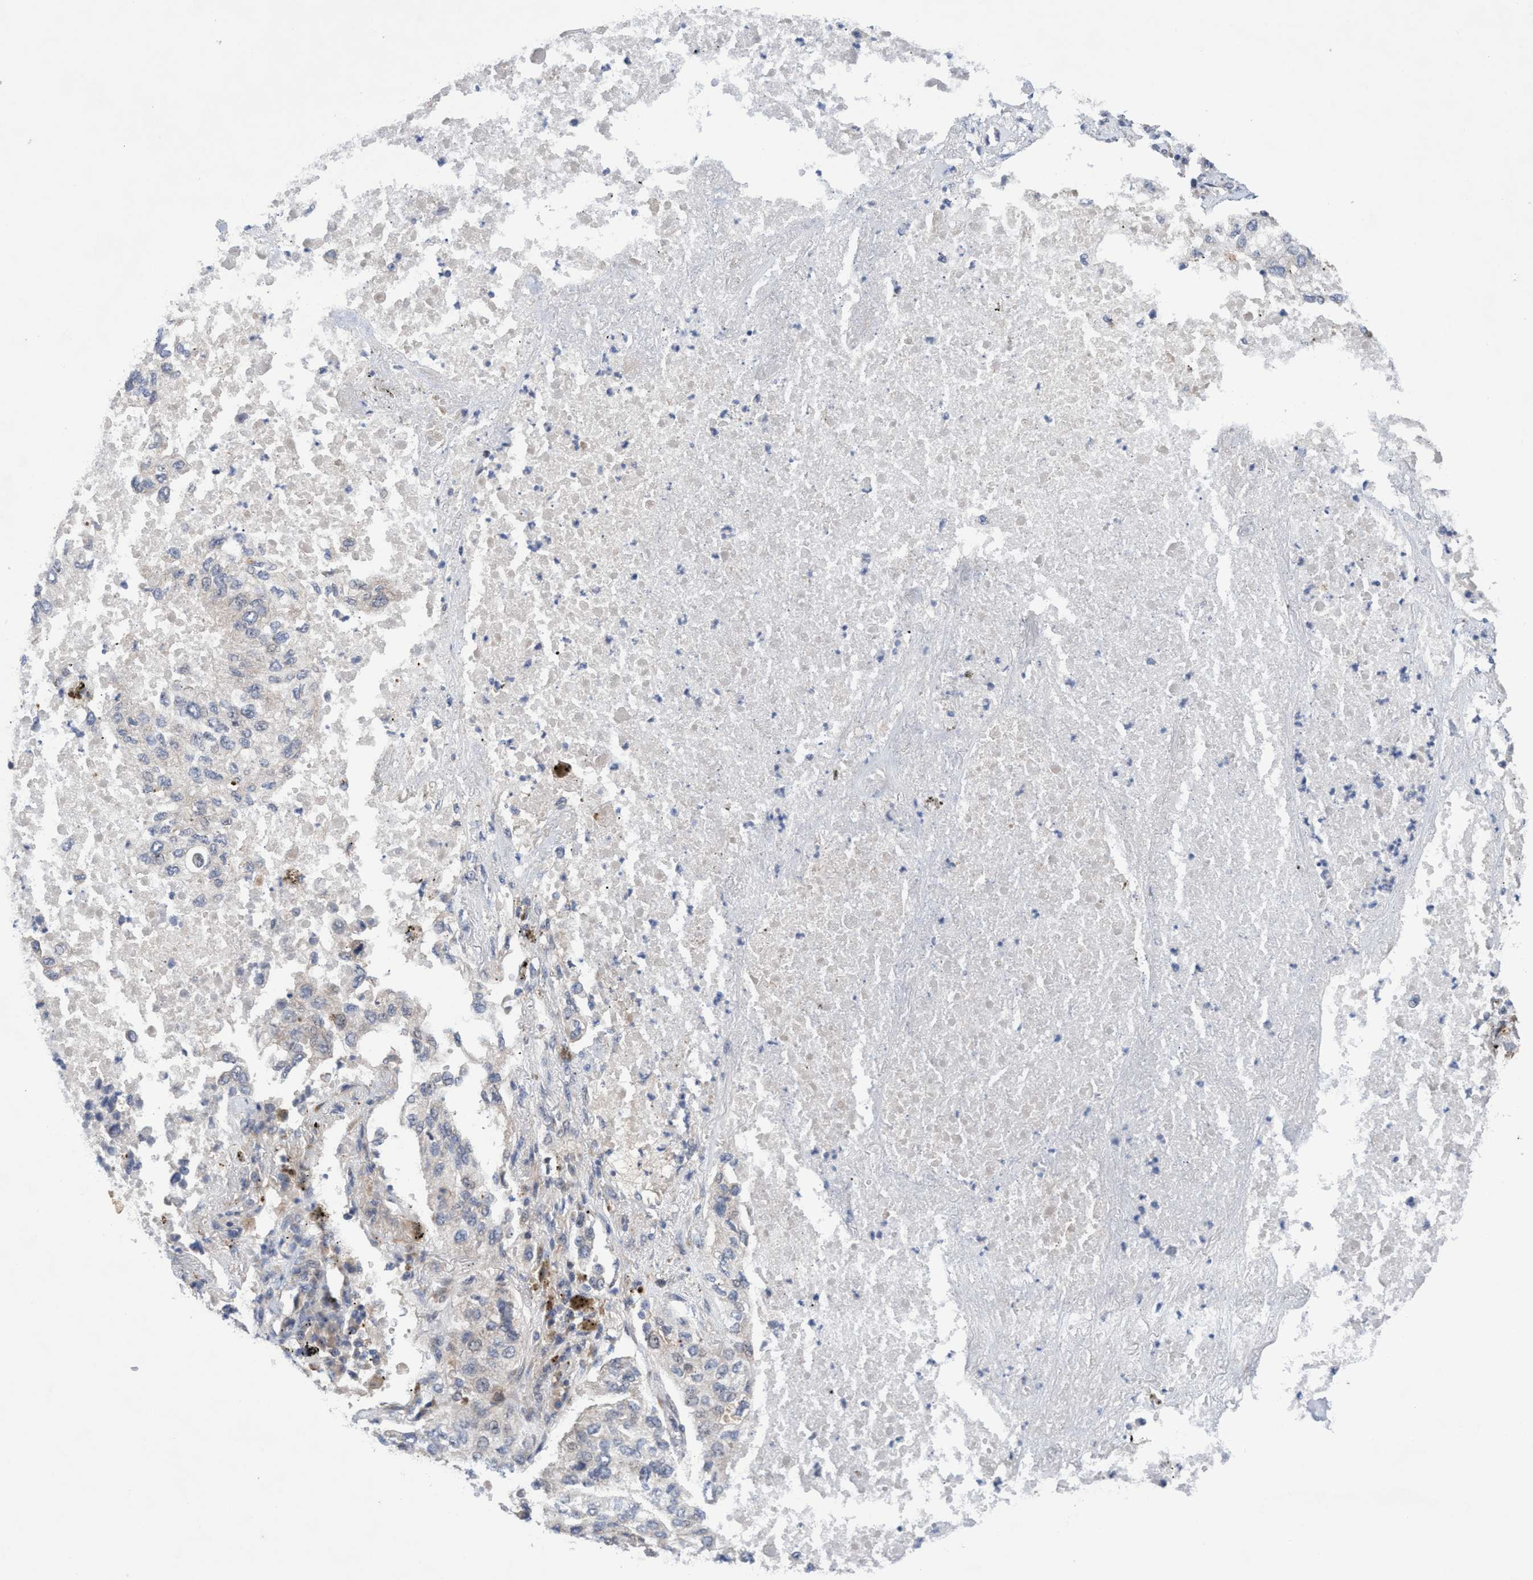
{"staining": {"intensity": "negative", "quantity": "none", "location": "none"}, "tissue": "lung cancer", "cell_type": "Tumor cells", "image_type": "cancer", "snomed": [{"axis": "morphology", "description": "Inflammation, NOS"}, {"axis": "morphology", "description": "Adenocarcinoma, NOS"}, {"axis": "topography", "description": "Lung"}], "caption": "This is an immunohistochemistry (IHC) image of human adenocarcinoma (lung). There is no expression in tumor cells.", "gene": "P2RY14", "patient": {"sex": "male", "age": 63}}